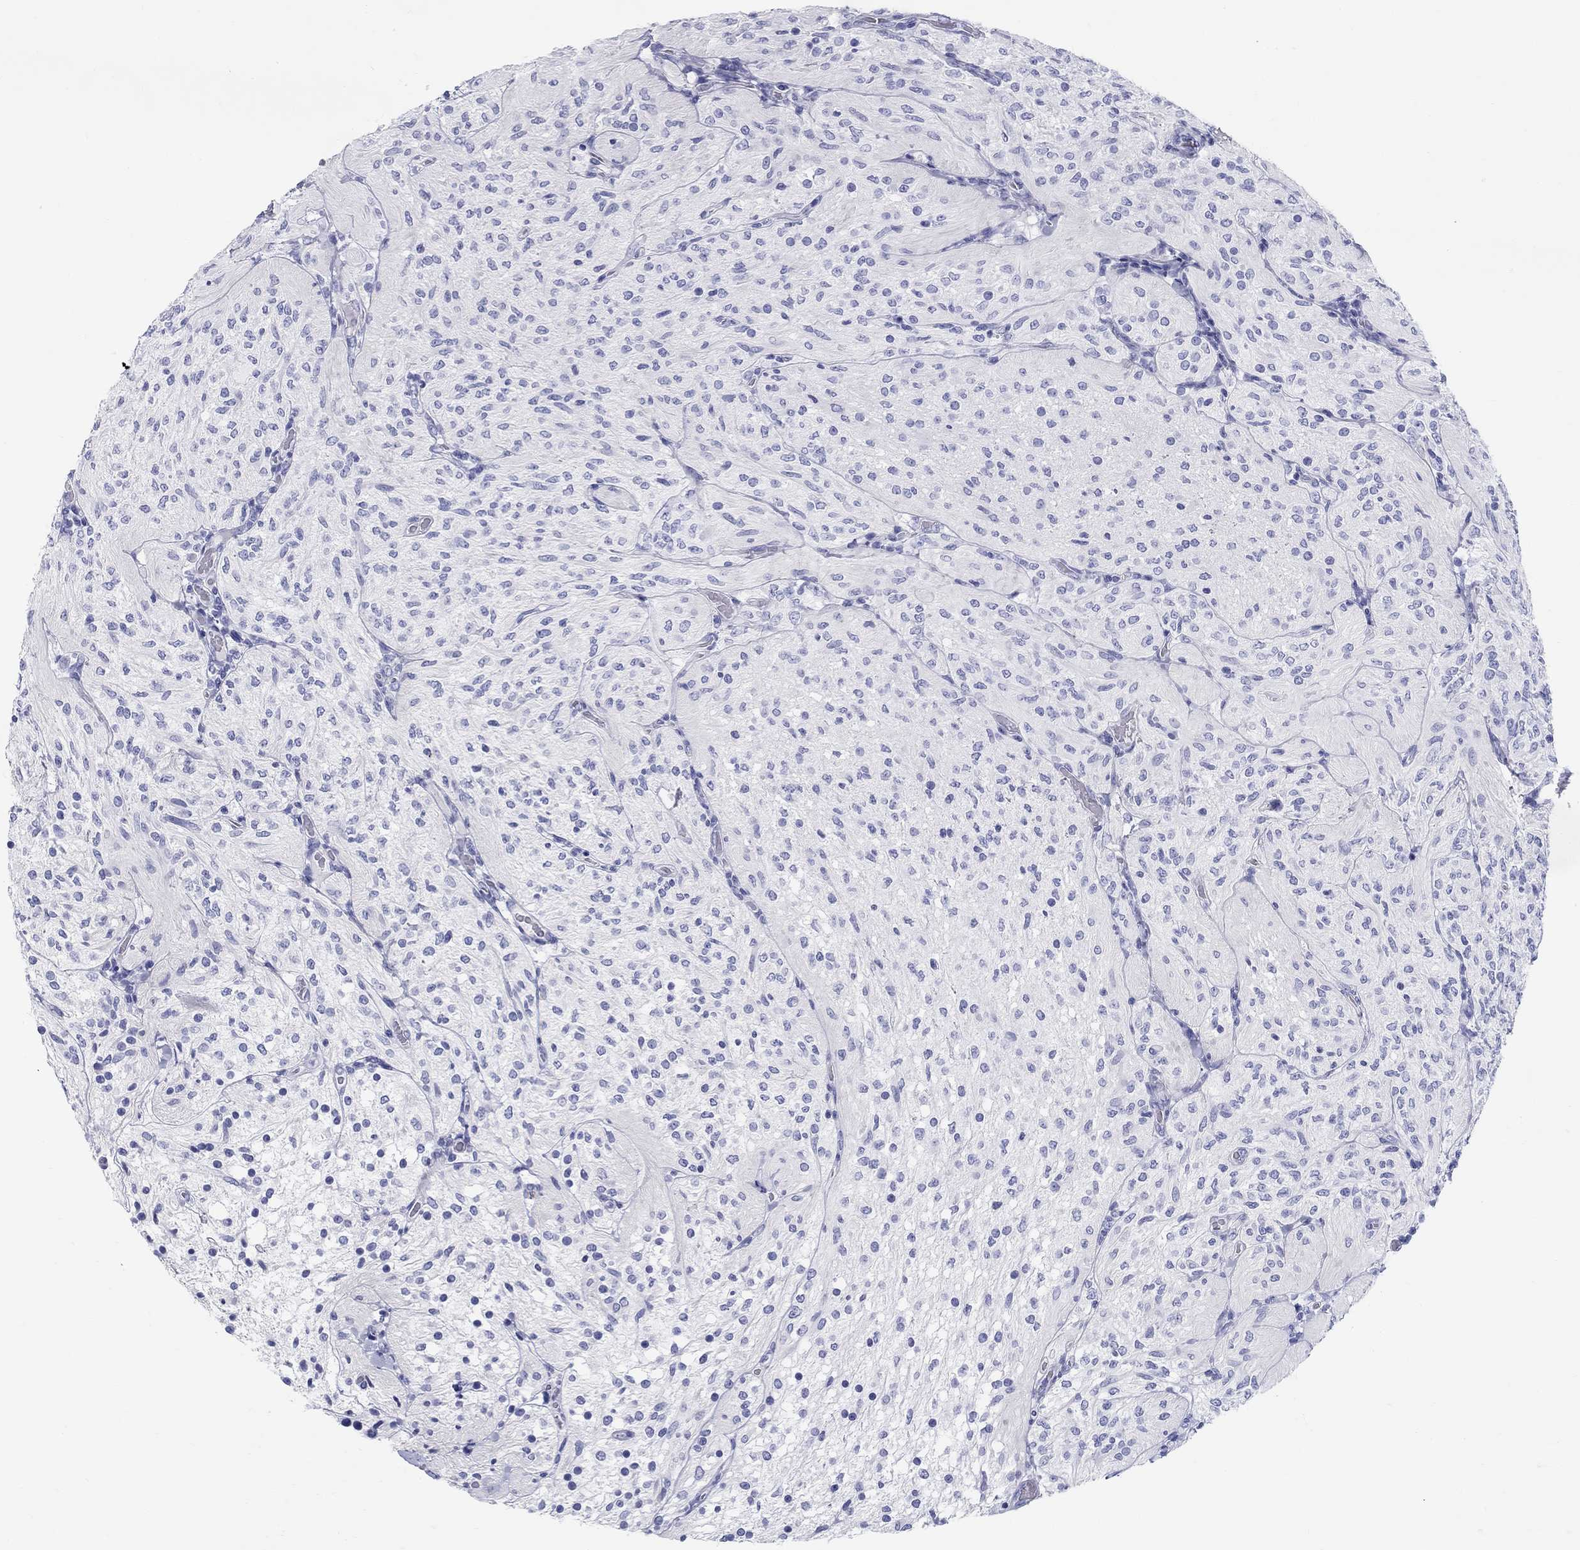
{"staining": {"intensity": "negative", "quantity": "none", "location": "none"}, "tissue": "glioma", "cell_type": "Tumor cells", "image_type": "cancer", "snomed": [{"axis": "morphology", "description": "Glioma, malignant, Low grade"}, {"axis": "topography", "description": "Brain"}], "caption": "Immunohistochemical staining of human glioma displays no significant expression in tumor cells. The staining was performed using DAB to visualize the protein expression in brown, while the nuclei were stained in blue with hematoxylin (Magnification: 20x).", "gene": "LAMP5", "patient": {"sex": "male", "age": 3}}